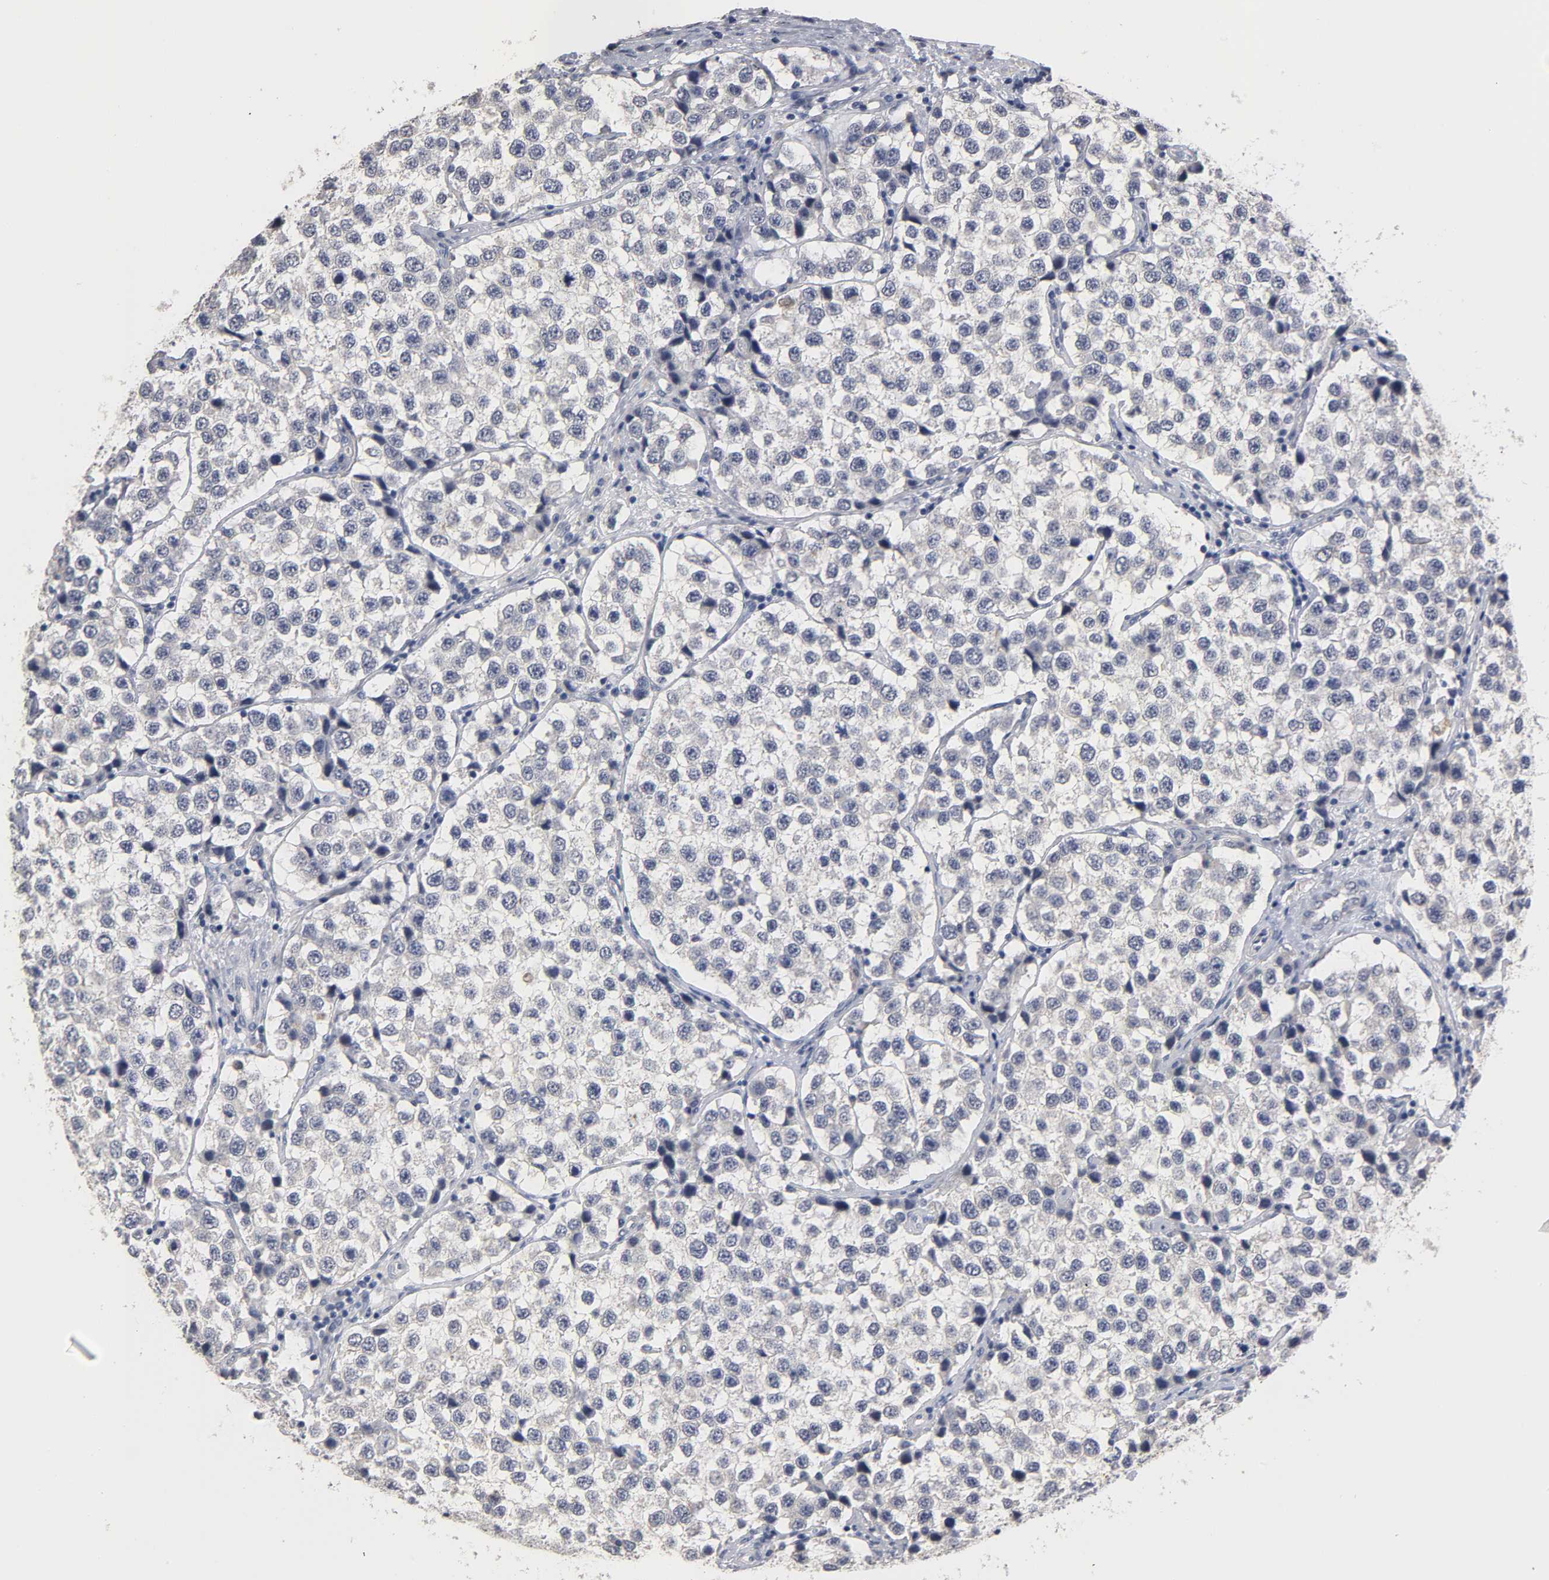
{"staining": {"intensity": "negative", "quantity": "none", "location": "none"}, "tissue": "testis cancer", "cell_type": "Tumor cells", "image_type": "cancer", "snomed": [{"axis": "morphology", "description": "Seminoma, NOS"}, {"axis": "topography", "description": "Testis"}], "caption": "This image is of testis cancer (seminoma) stained with immunohistochemistry to label a protein in brown with the nuclei are counter-stained blue. There is no expression in tumor cells.", "gene": "OVOL1", "patient": {"sex": "male", "age": 39}}